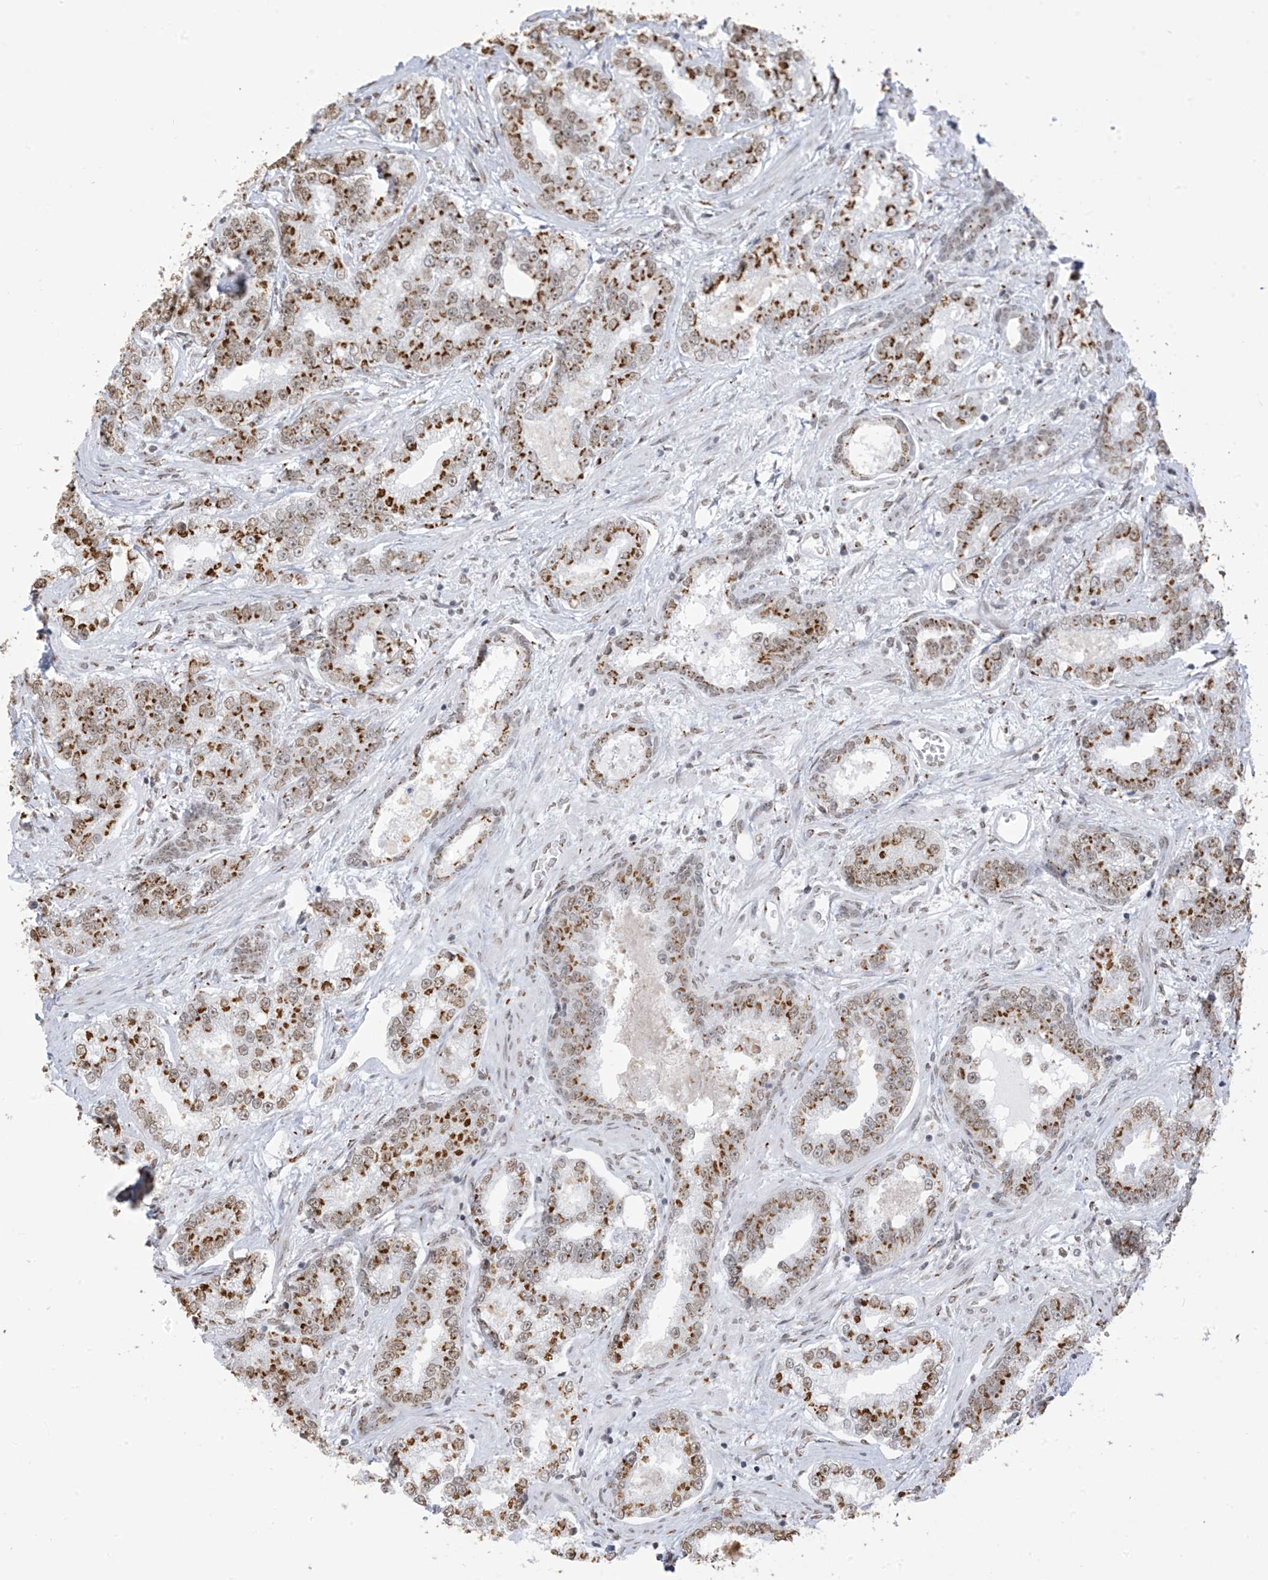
{"staining": {"intensity": "strong", "quantity": ">75%", "location": "cytoplasmic/membranous,nuclear"}, "tissue": "prostate cancer", "cell_type": "Tumor cells", "image_type": "cancer", "snomed": [{"axis": "morphology", "description": "Normal tissue, NOS"}, {"axis": "morphology", "description": "Adenocarcinoma, High grade"}, {"axis": "topography", "description": "Prostate"}], "caption": "The micrograph exhibits a brown stain indicating the presence of a protein in the cytoplasmic/membranous and nuclear of tumor cells in prostate cancer (high-grade adenocarcinoma). (IHC, brightfield microscopy, high magnification).", "gene": "GPR107", "patient": {"sex": "male", "age": 83}}